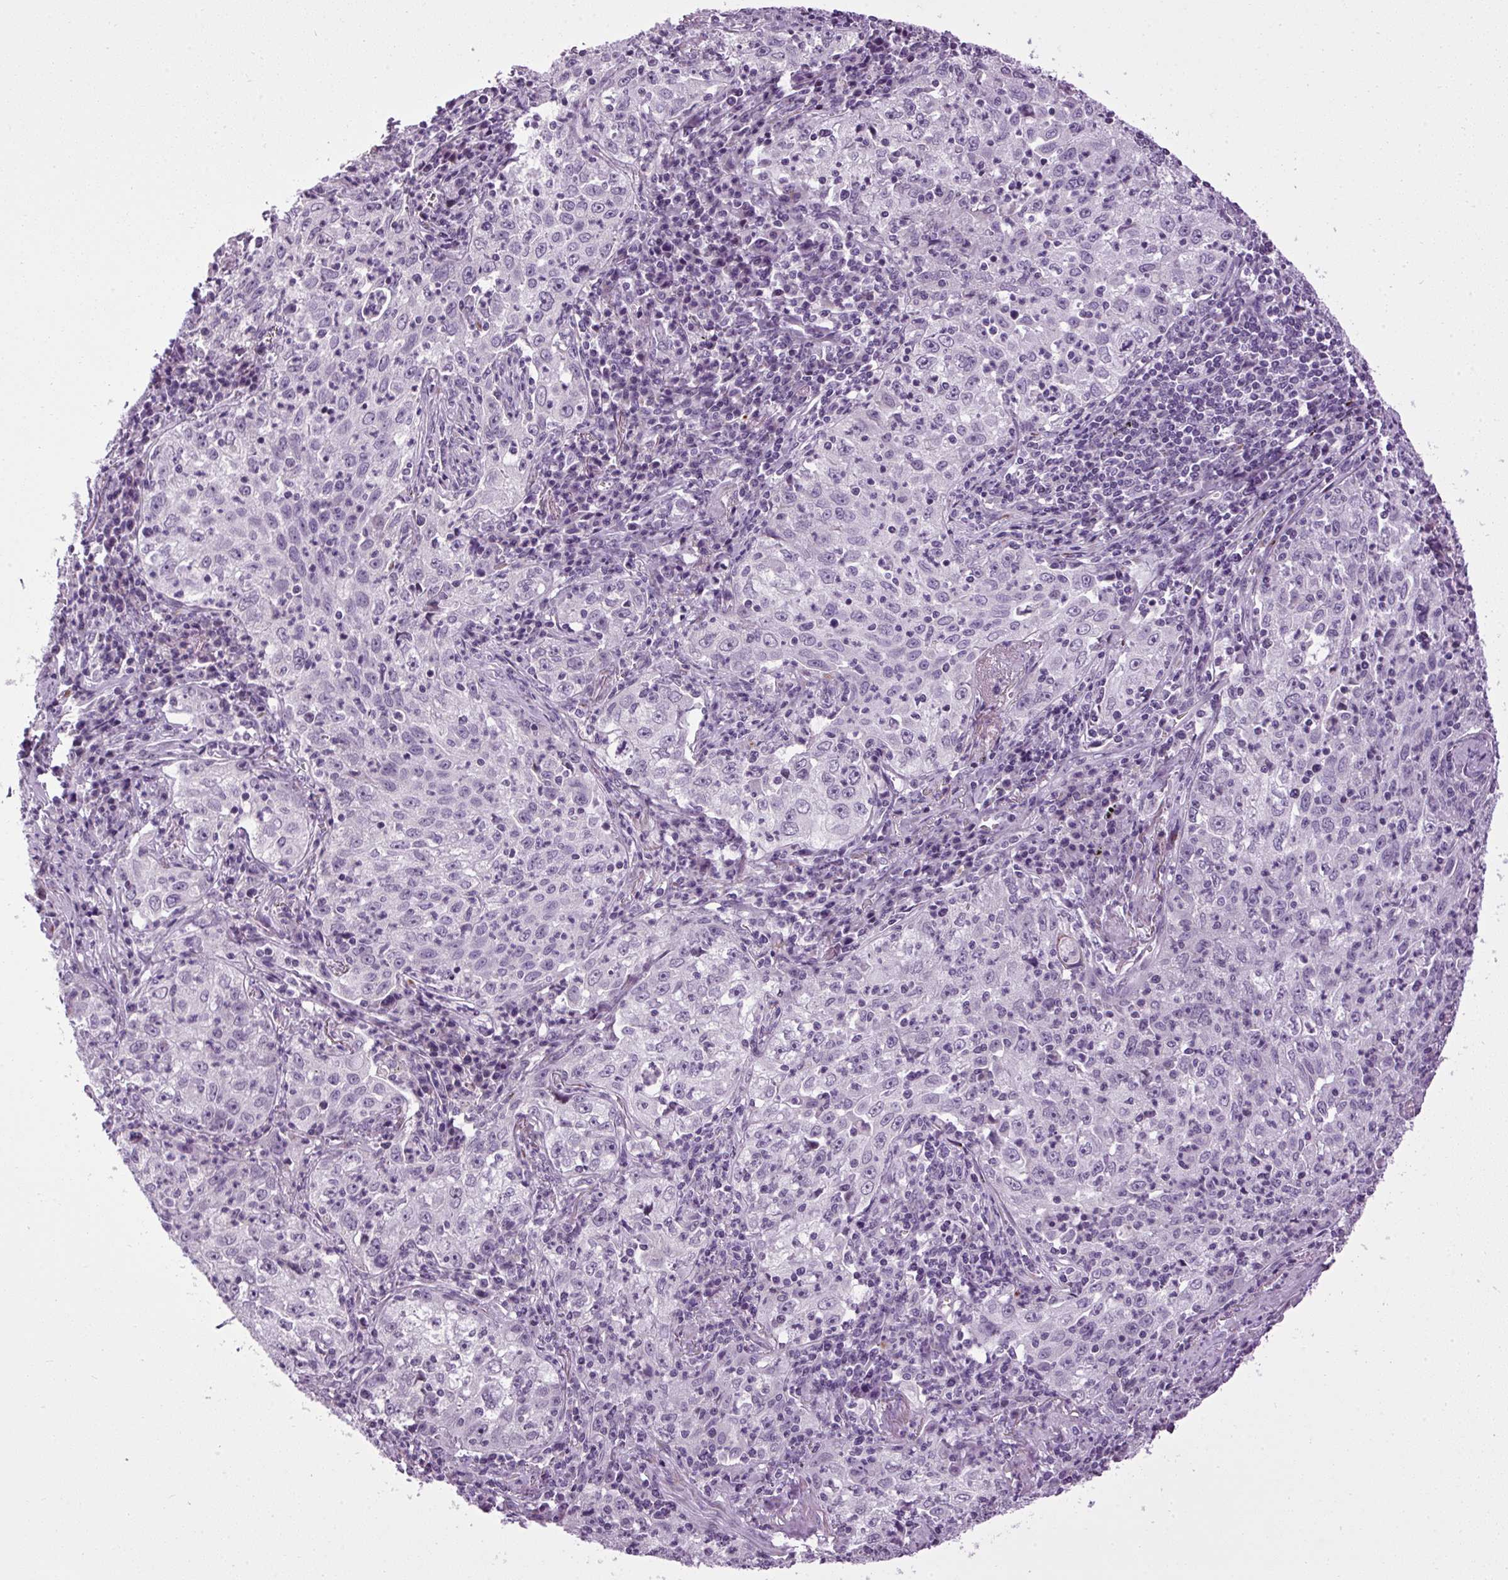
{"staining": {"intensity": "negative", "quantity": "none", "location": "none"}, "tissue": "lung cancer", "cell_type": "Tumor cells", "image_type": "cancer", "snomed": [{"axis": "morphology", "description": "Squamous cell carcinoma, NOS"}, {"axis": "topography", "description": "Lung"}], "caption": "Immunohistochemistry of squamous cell carcinoma (lung) demonstrates no expression in tumor cells.", "gene": "A1CF", "patient": {"sex": "male", "age": 71}}